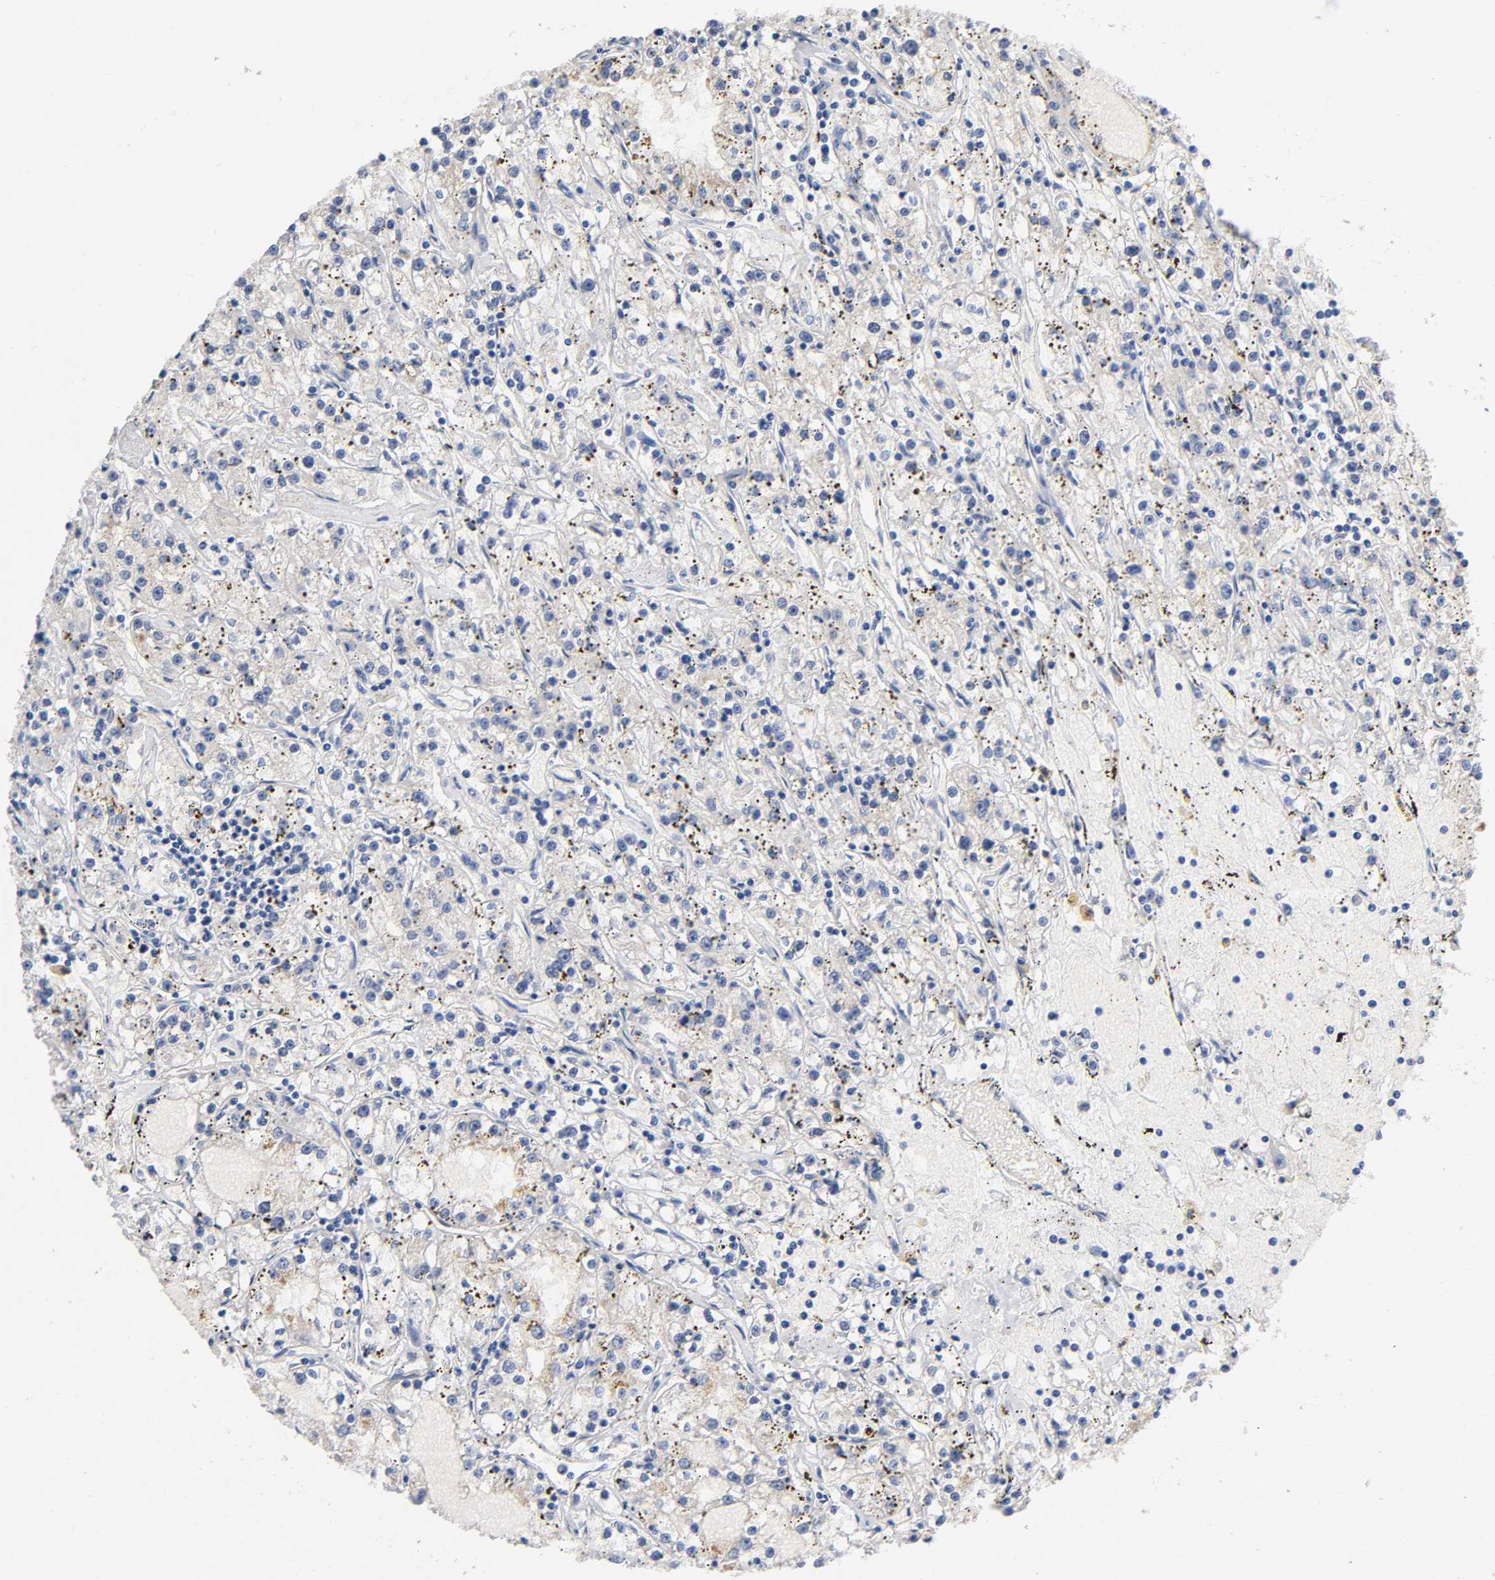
{"staining": {"intensity": "negative", "quantity": "none", "location": "none"}, "tissue": "renal cancer", "cell_type": "Tumor cells", "image_type": "cancer", "snomed": [{"axis": "morphology", "description": "Adenocarcinoma, NOS"}, {"axis": "topography", "description": "Kidney"}], "caption": "DAB (3,3'-diaminobenzidine) immunohistochemical staining of renal cancer reveals no significant positivity in tumor cells. (DAB (3,3'-diaminobenzidine) immunohistochemistry (IHC) visualized using brightfield microscopy, high magnification).", "gene": "TNC", "patient": {"sex": "male", "age": 56}}